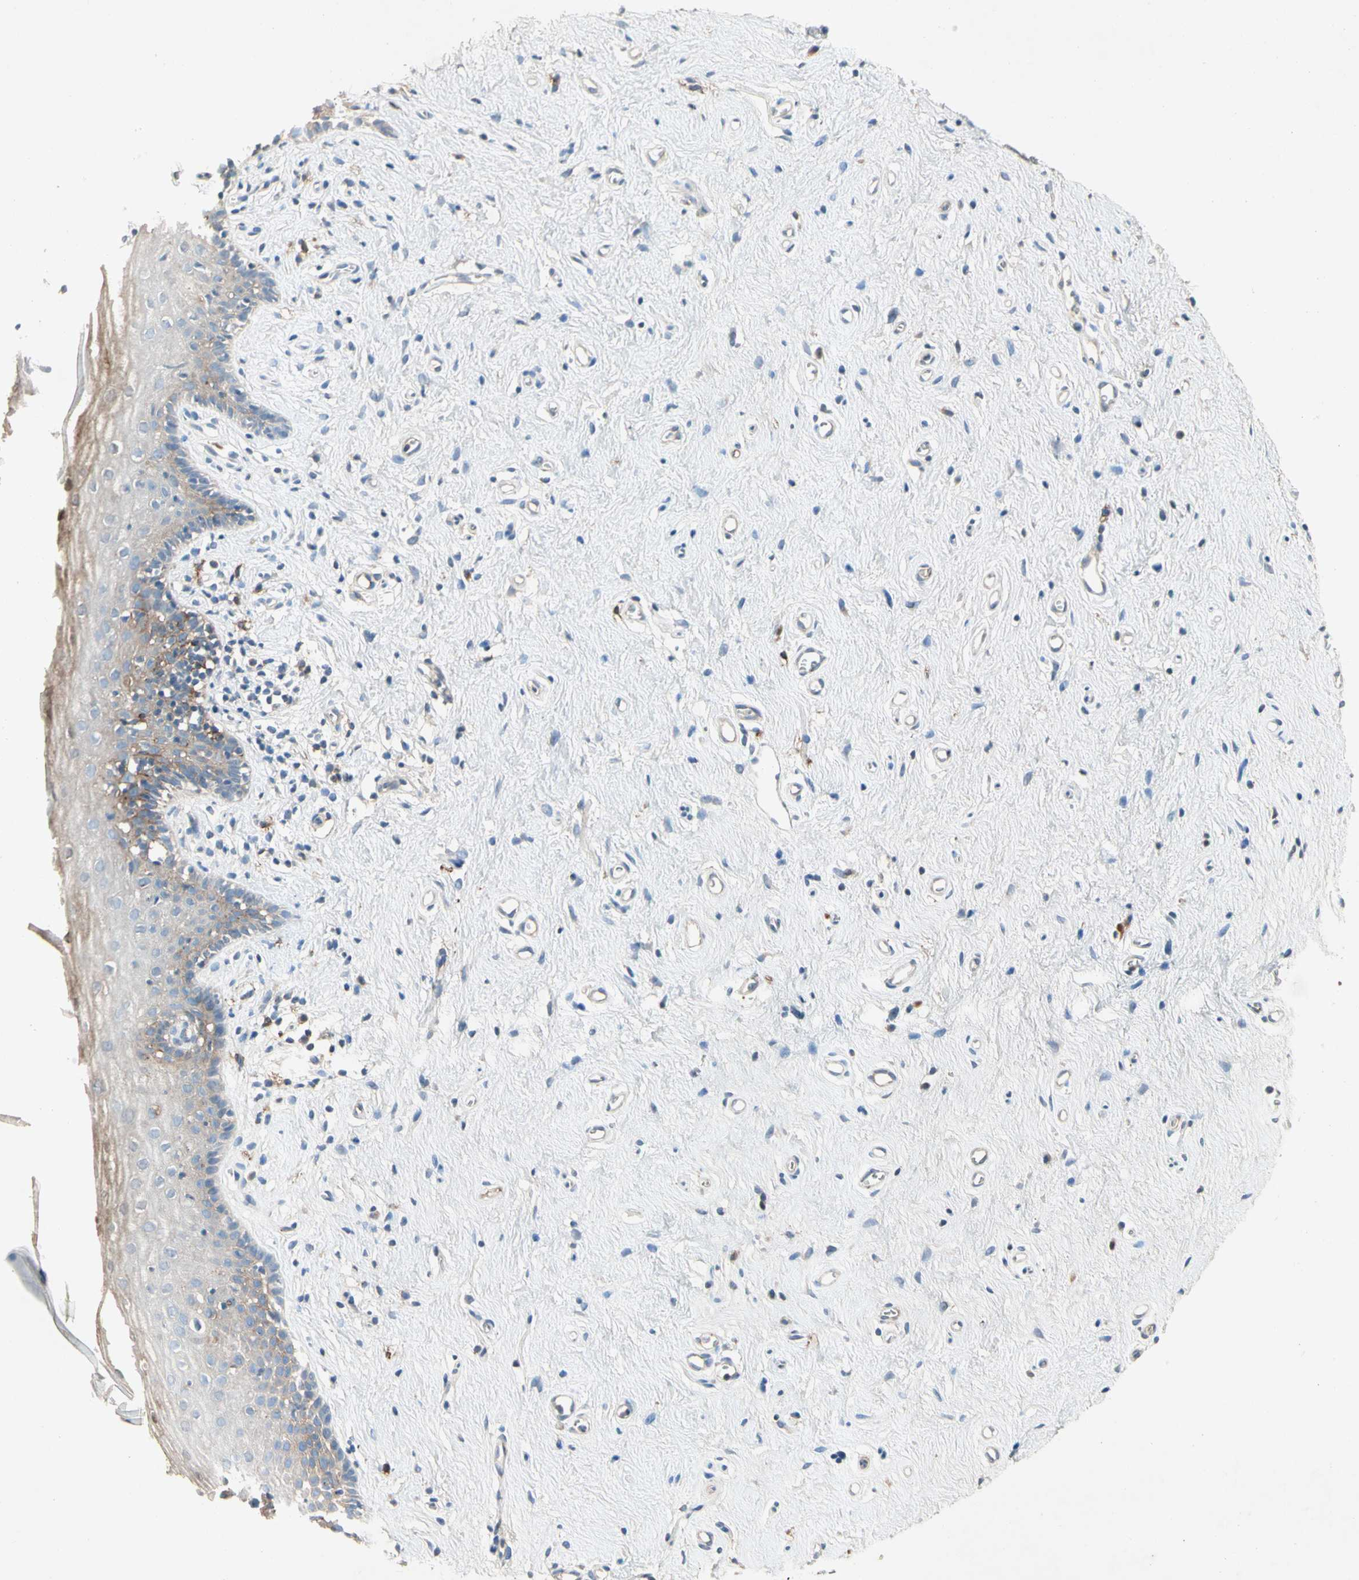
{"staining": {"intensity": "strong", "quantity": ">75%", "location": "cytoplasmic/membranous,nuclear"}, "tissue": "vagina", "cell_type": "Squamous epithelial cells", "image_type": "normal", "snomed": [{"axis": "morphology", "description": "Normal tissue, NOS"}, {"axis": "topography", "description": "Vagina"}], "caption": "Immunohistochemical staining of normal human vagina exhibits high levels of strong cytoplasmic/membranous,nuclear staining in approximately >75% of squamous epithelial cells.", "gene": "NDFIP2", "patient": {"sex": "female", "age": 44}}